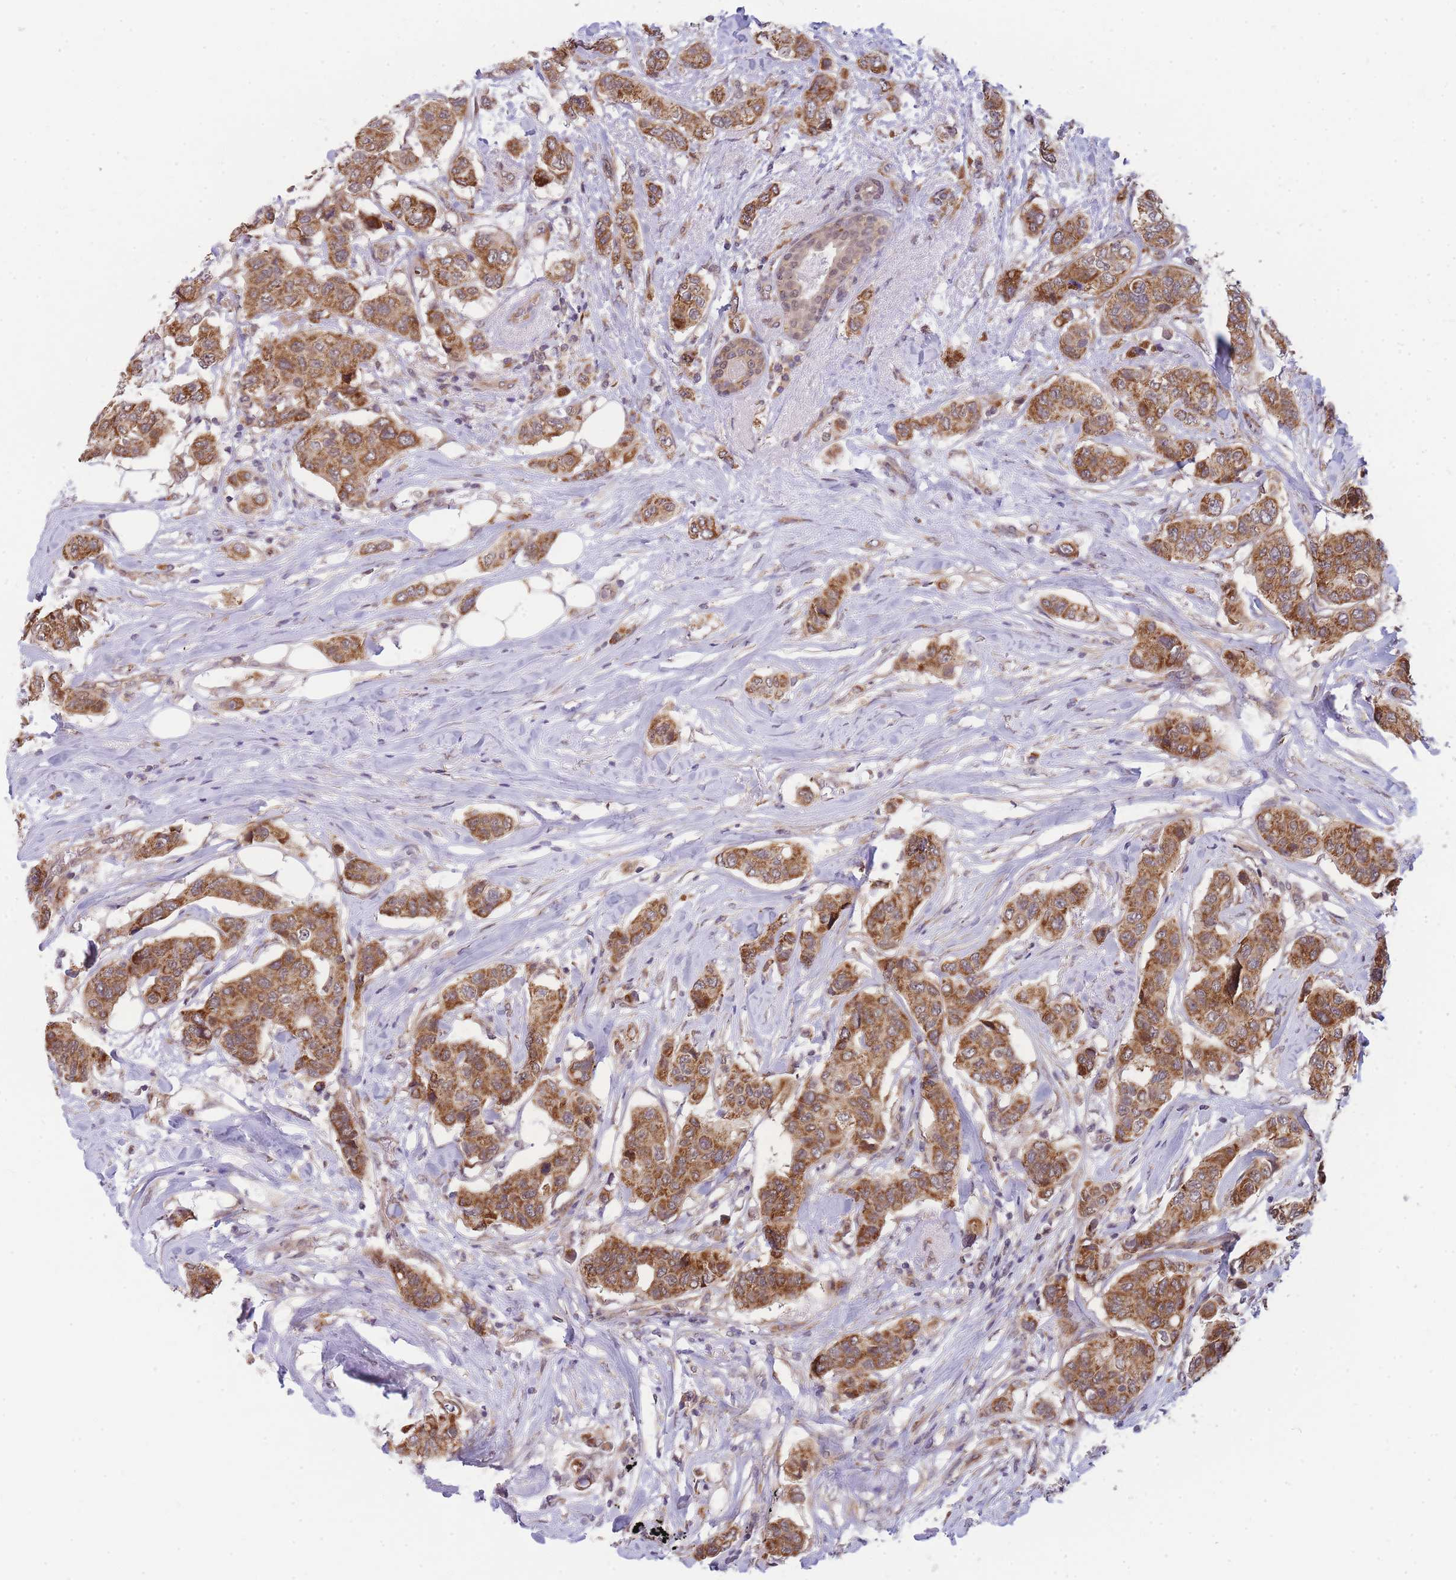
{"staining": {"intensity": "moderate", "quantity": ">75%", "location": "cytoplasmic/membranous"}, "tissue": "breast cancer", "cell_type": "Tumor cells", "image_type": "cancer", "snomed": [{"axis": "morphology", "description": "Lobular carcinoma"}, {"axis": "topography", "description": "Breast"}], "caption": "There is medium levels of moderate cytoplasmic/membranous staining in tumor cells of breast cancer, as demonstrated by immunohistochemical staining (brown color).", "gene": "MRPL23", "patient": {"sex": "female", "age": 51}}